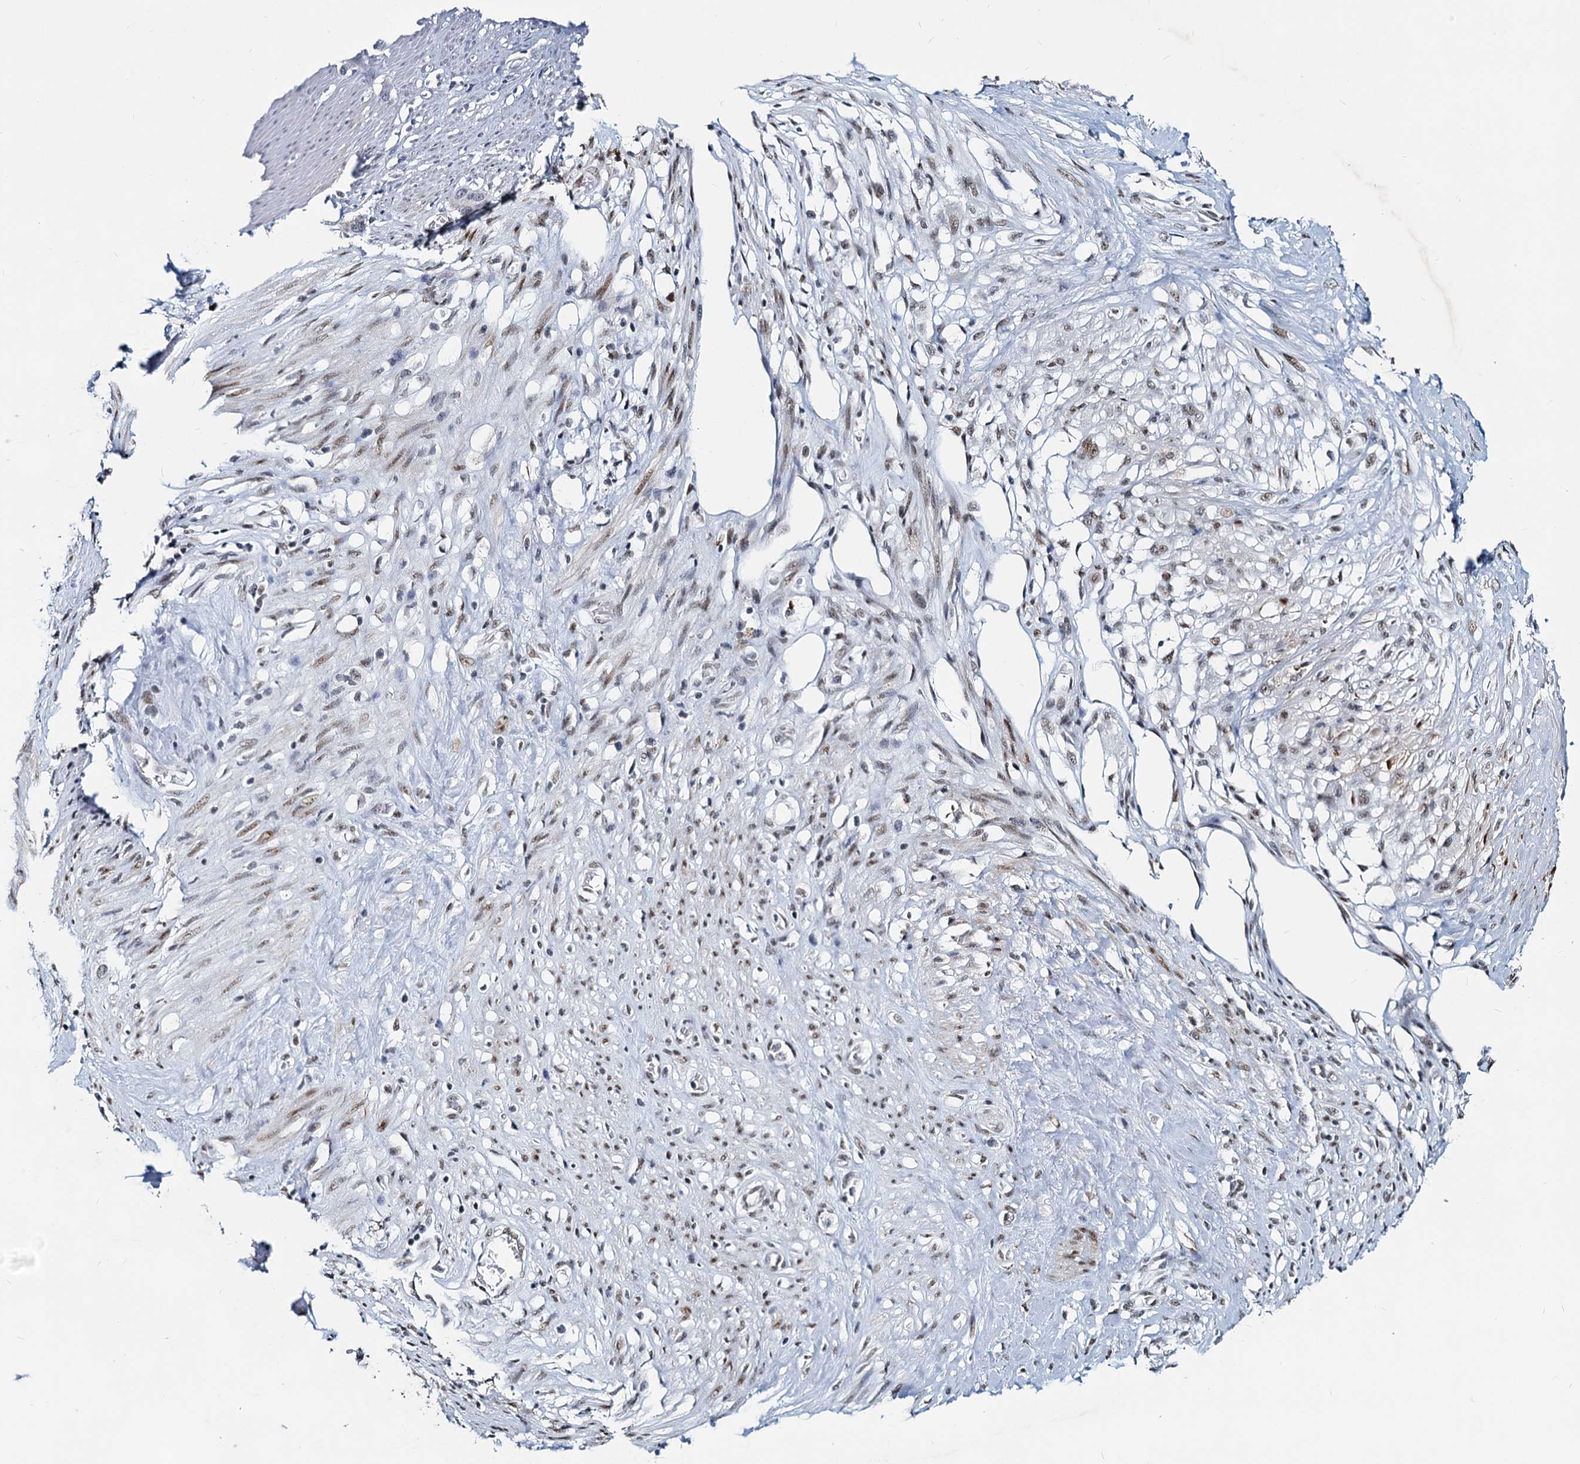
{"staining": {"intensity": "weak", "quantity": "25%-75%", "location": "nuclear"}, "tissue": "stomach cancer", "cell_type": "Tumor cells", "image_type": "cancer", "snomed": [{"axis": "morphology", "description": "Adenocarcinoma, NOS"}, {"axis": "morphology", "description": "Adenocarcinoma, High grade"}, {"axis": "topography", "description": "Stomach, upper"}, {"axis": "topography", "description": "Stomach, lower"}], "caption": "Tumor cells demonstrate low levels of weak nuclear expression in approximately 25%-75% of cells in human stomach high-grade adenocarcinoma. (Stains: DAB in brown, nuclei in blue, Microscopy: brightfield microscopy at high magnification).", "gene": "METTL14", "patient": {"sex": "female", "age": 65}}